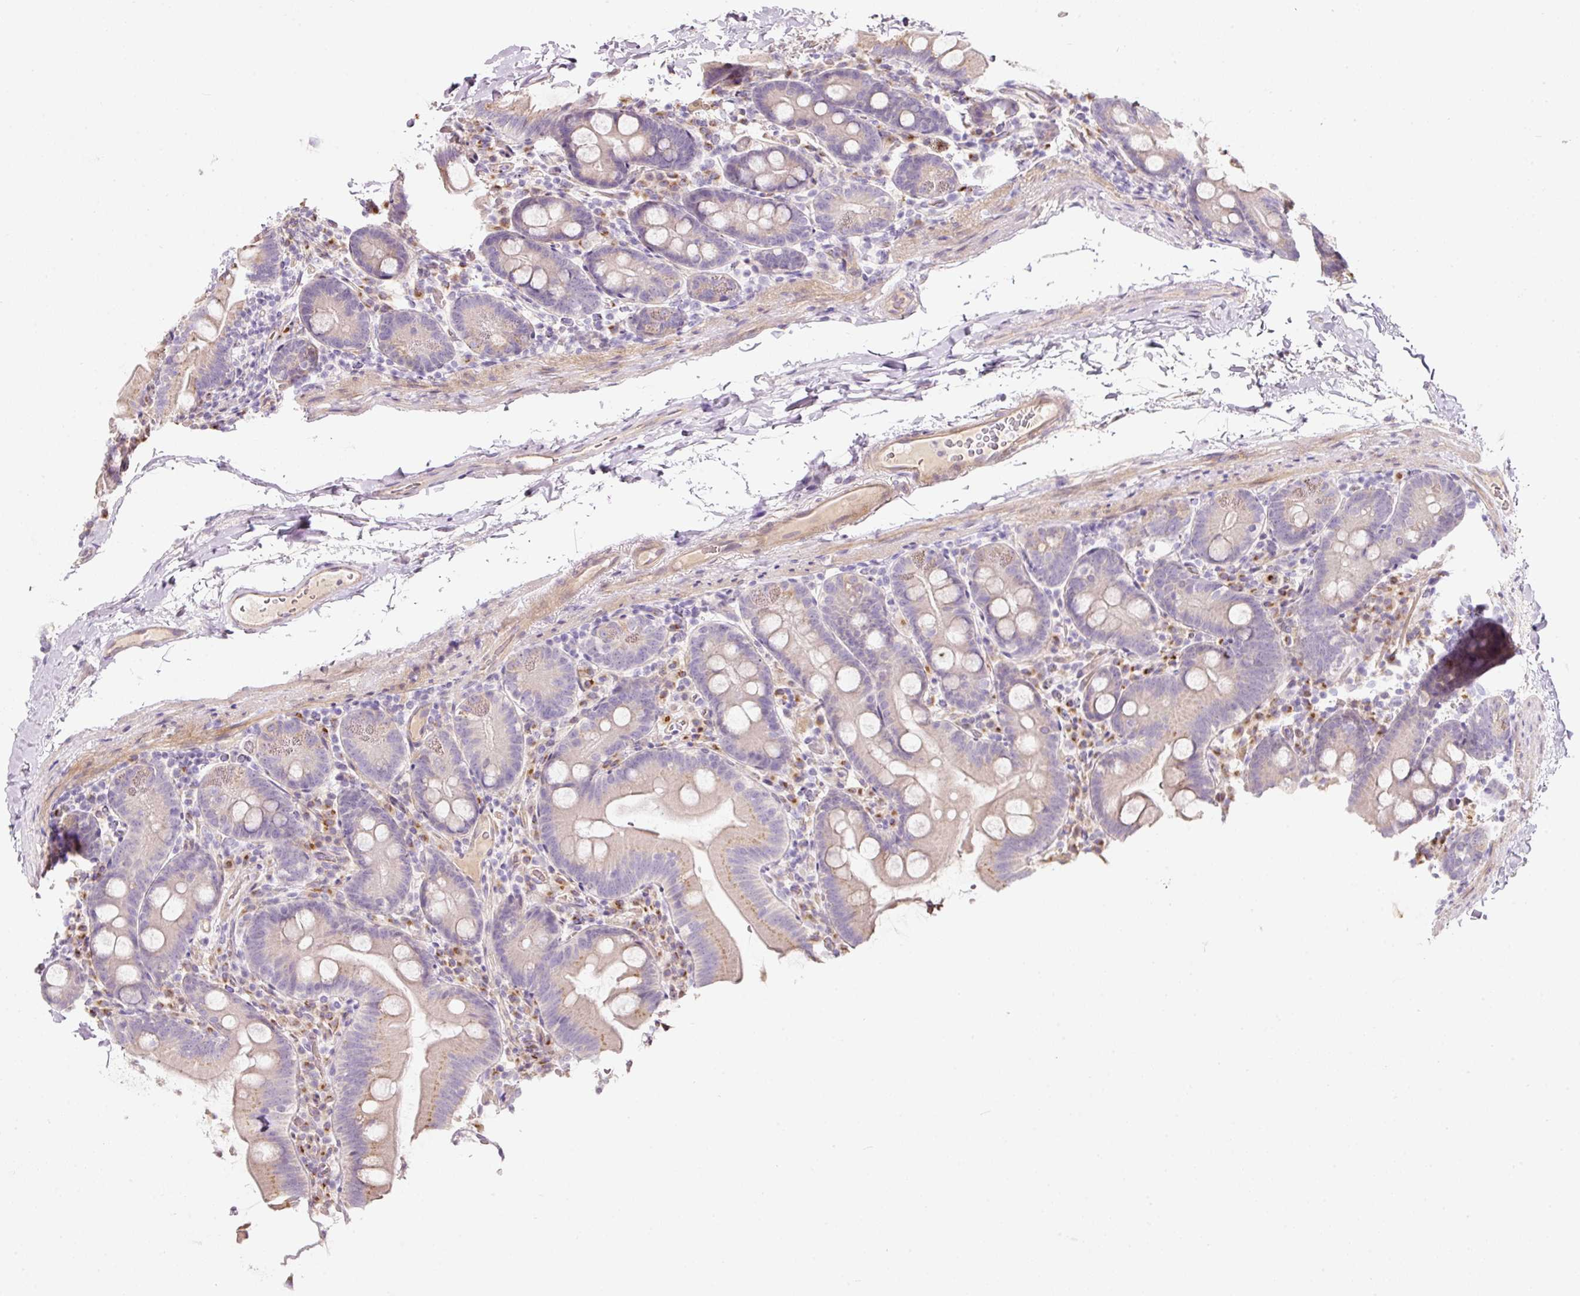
{"staining": {"intensity": "weak", "quantity": "25%-75%", "location": "cytoplasmic/membranous"}, "tissue": "small intestine", "cell_type": "Glandular cells", "image_type": "normal", "snomed": [{"axis": "morphology", "description": "Normal tissue, NOS"}, {"axis": "topography", "description": "Small intestine"}], "caption": "Immunohistochemistry (DAB) staining of benign human small intestine shows weak cytoplasmic/membranous protein staining in about 25%-75% of glandular cells.", "gene": "NBPF11", "patient": {"sex": "female", "age": 68}}